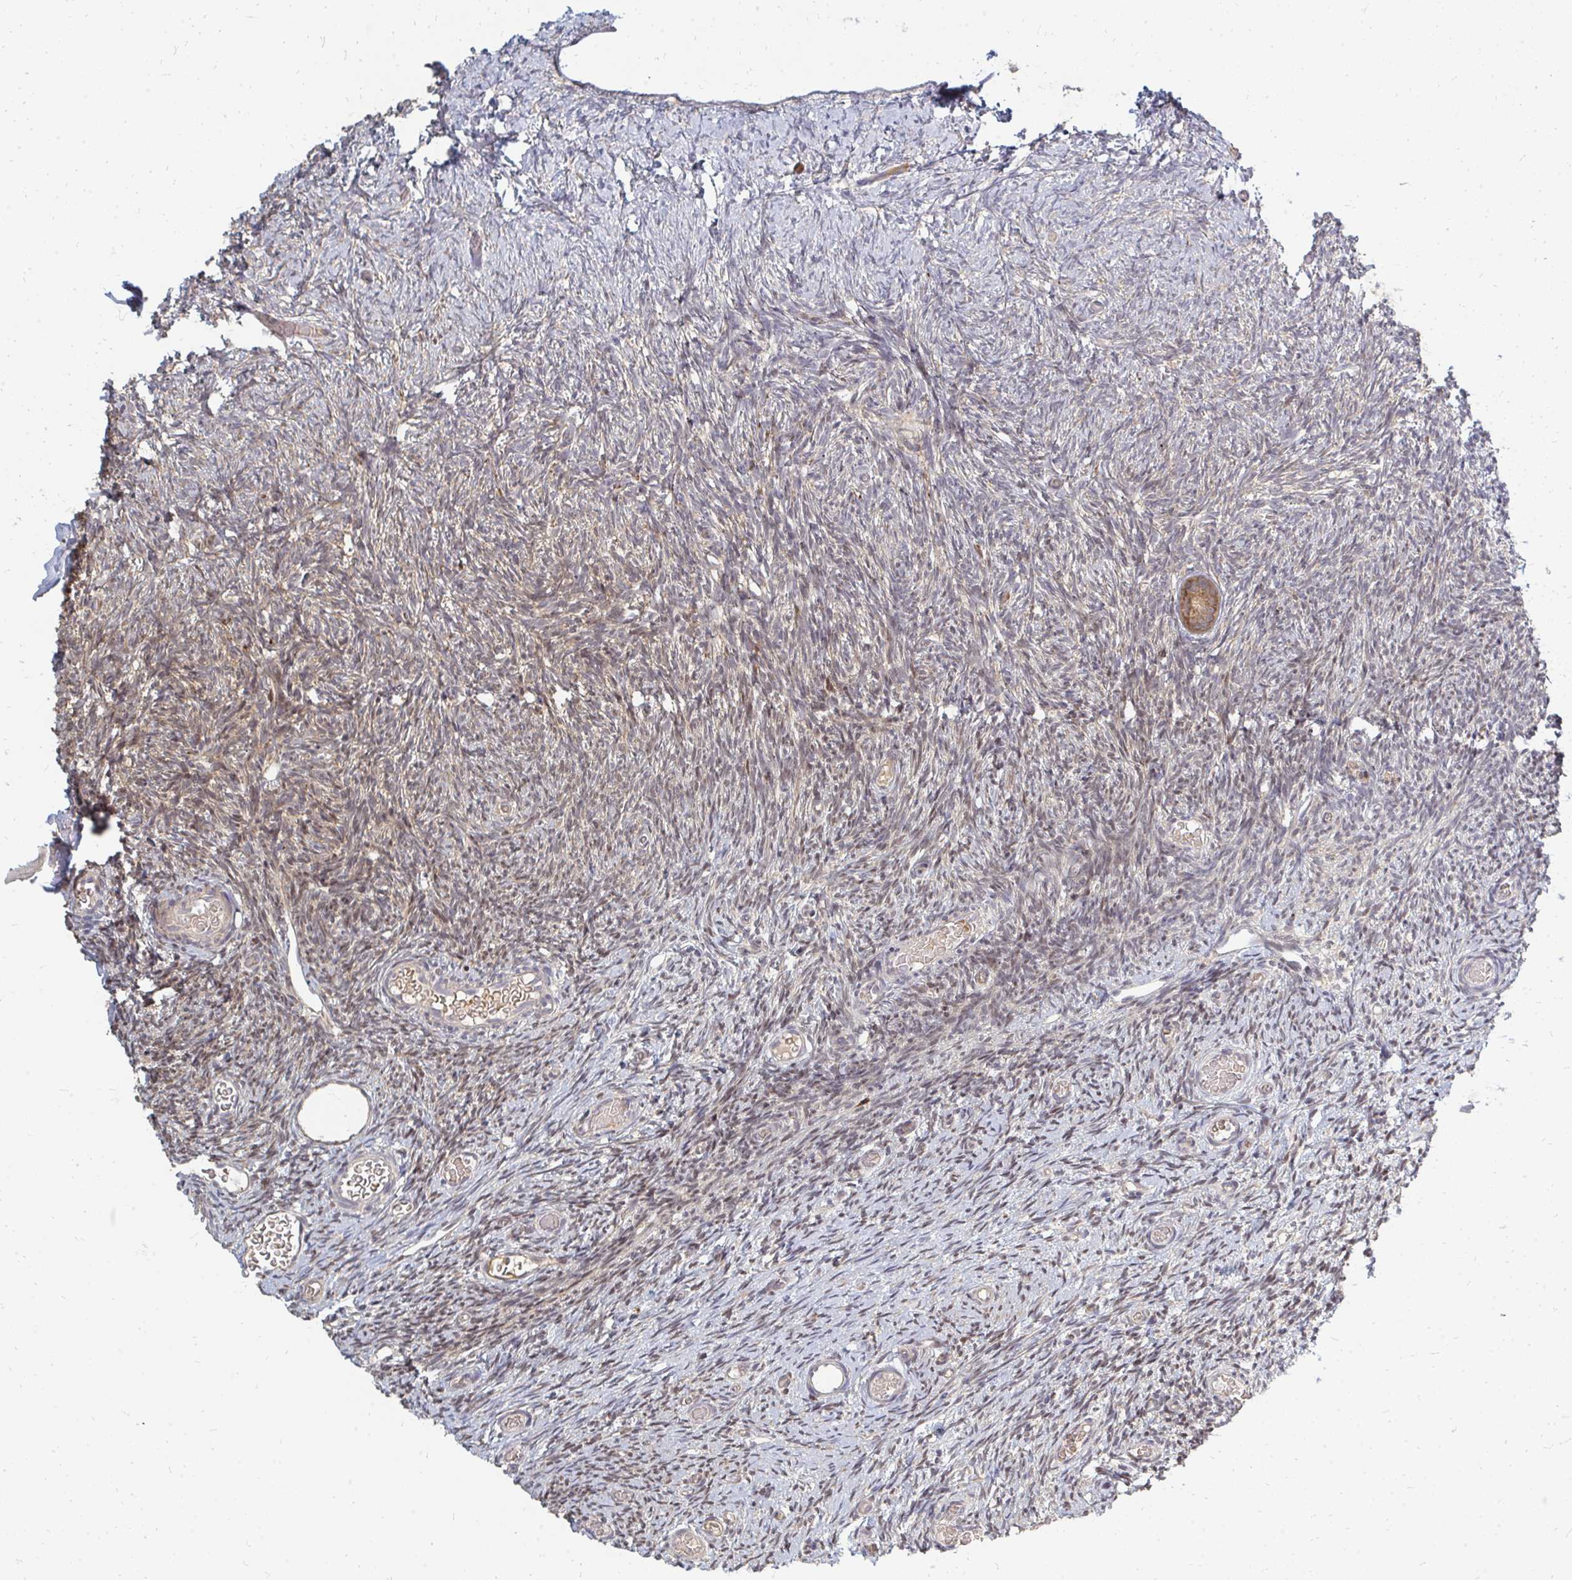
{"staining": {"intensity": "moderate", "quantity": ">75%", "location": "cytoplasmic/membranous"}, "tissue": "ovary", "cell_type": "Follicle cells", "image_type": "normal", "snomed": [{"axis": "morphology", "description": "Normal tissue, NOS"}, {"axis": "topography", "description": "Ovary"}], "caption": "An image of ovary stained for a protein exhibits moderate cytoplasmic/membranous brown staining in follicle cells. (DAB (3,3'-diaminobenzidine) = brown stain, brightfield microscopy at high magnification).", "gene": "ZNF285", "patient": {"sex": "female", "age": 39}}